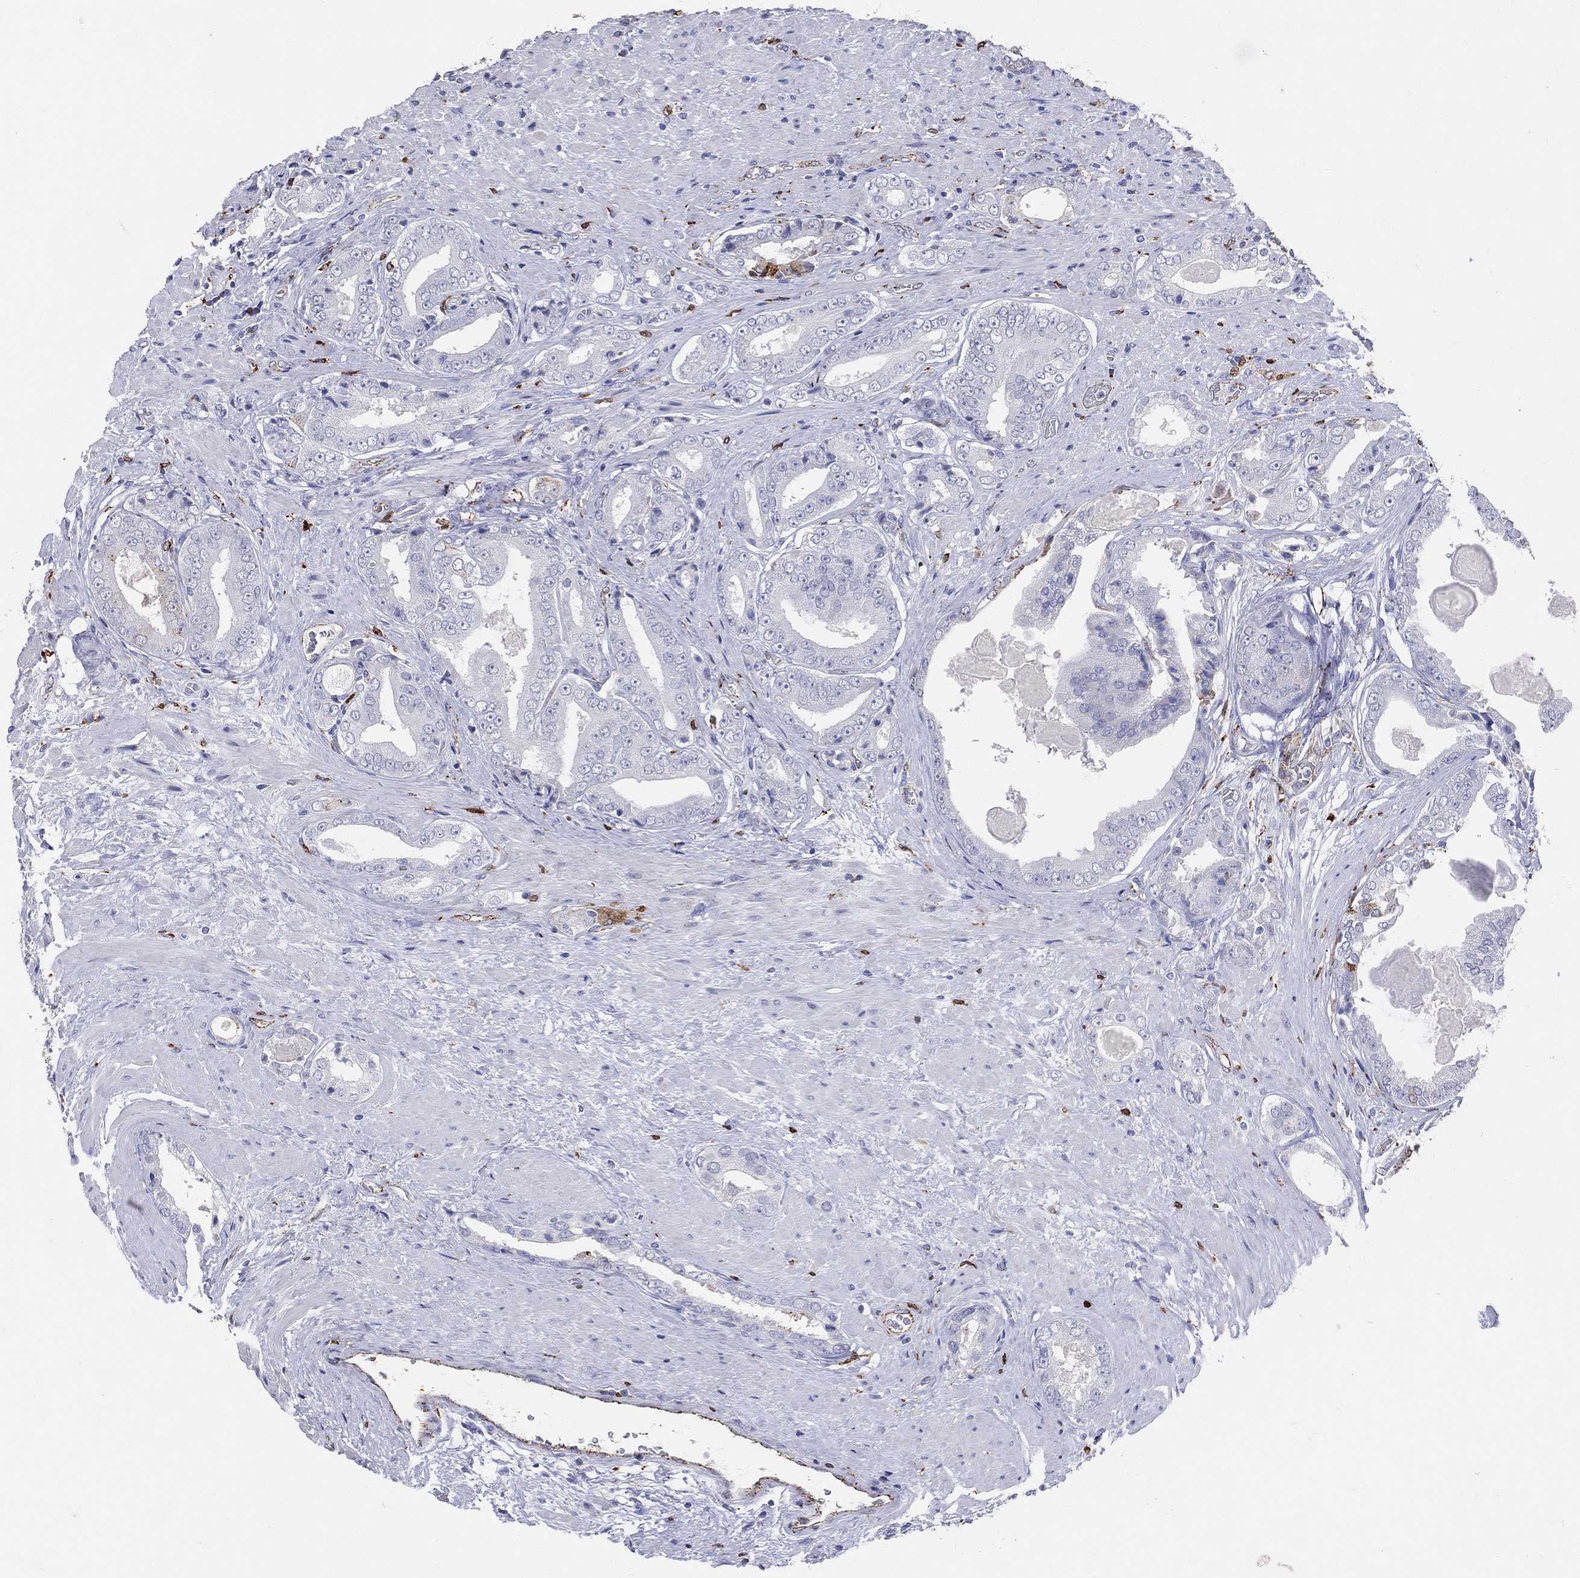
{"staining": {"intensity": "negative", "quantity": "none", "location": "none"}, "tissue": "prostate cancer", "cell_type": "Tumor cells", "image_type": "cancer", "snomed": [{"axis": "morphology", "description": "Adenocarcinoma, Low grade"}, {"axis": "topography", "description": "Prostate and seminal vesicle, NOS"}], "caption": "Immunohistochemical staining of prostate low-grade adenocarcinoma shows no significant staining in tumor cells.", "gene": "CD74", "patient": {"sex": "male", "age": 61}}